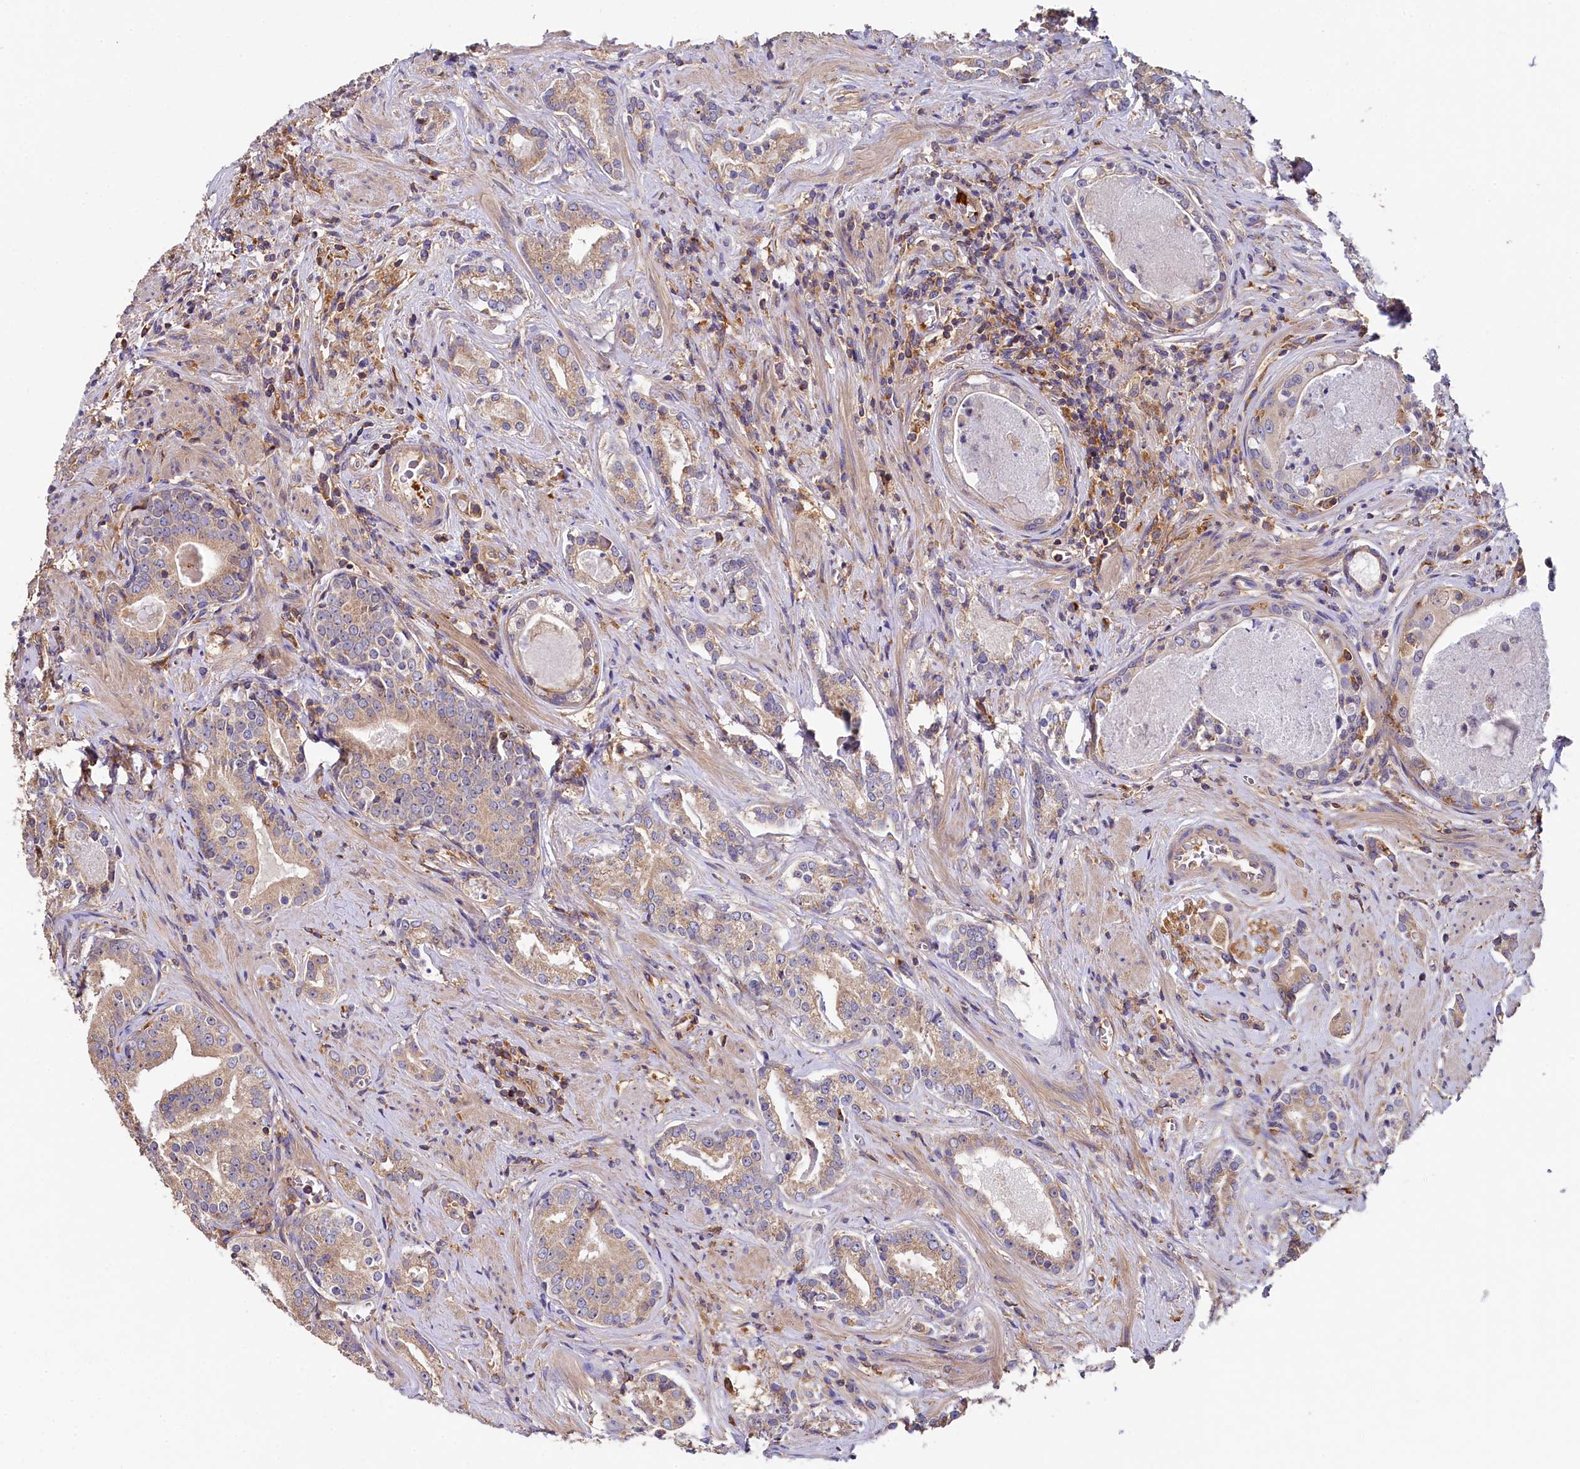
{"staining": {"intensity": "weak", "quantity": "25%-75%", "location": "cytoplasmic/membranous"}, "tissue": "prostate cancer", "cell_type": "Tumor cells", "image_type": "cancer", "snomed": [{"axis": "morphology", "description": "Adenocarcinoma, High grade"}, {"axis": "topography", "description": "Prostate"}], "caption": "An immunohistochemistry (IHC) histopathology image of neoplastic tissue is shown. Protein staining in brown shows weak cytoplasmic/membranous positivity in prostate cancer within tumor cells.", "gene": "PPIP5K1", "patient": {"sex": "male", "age": 58}}